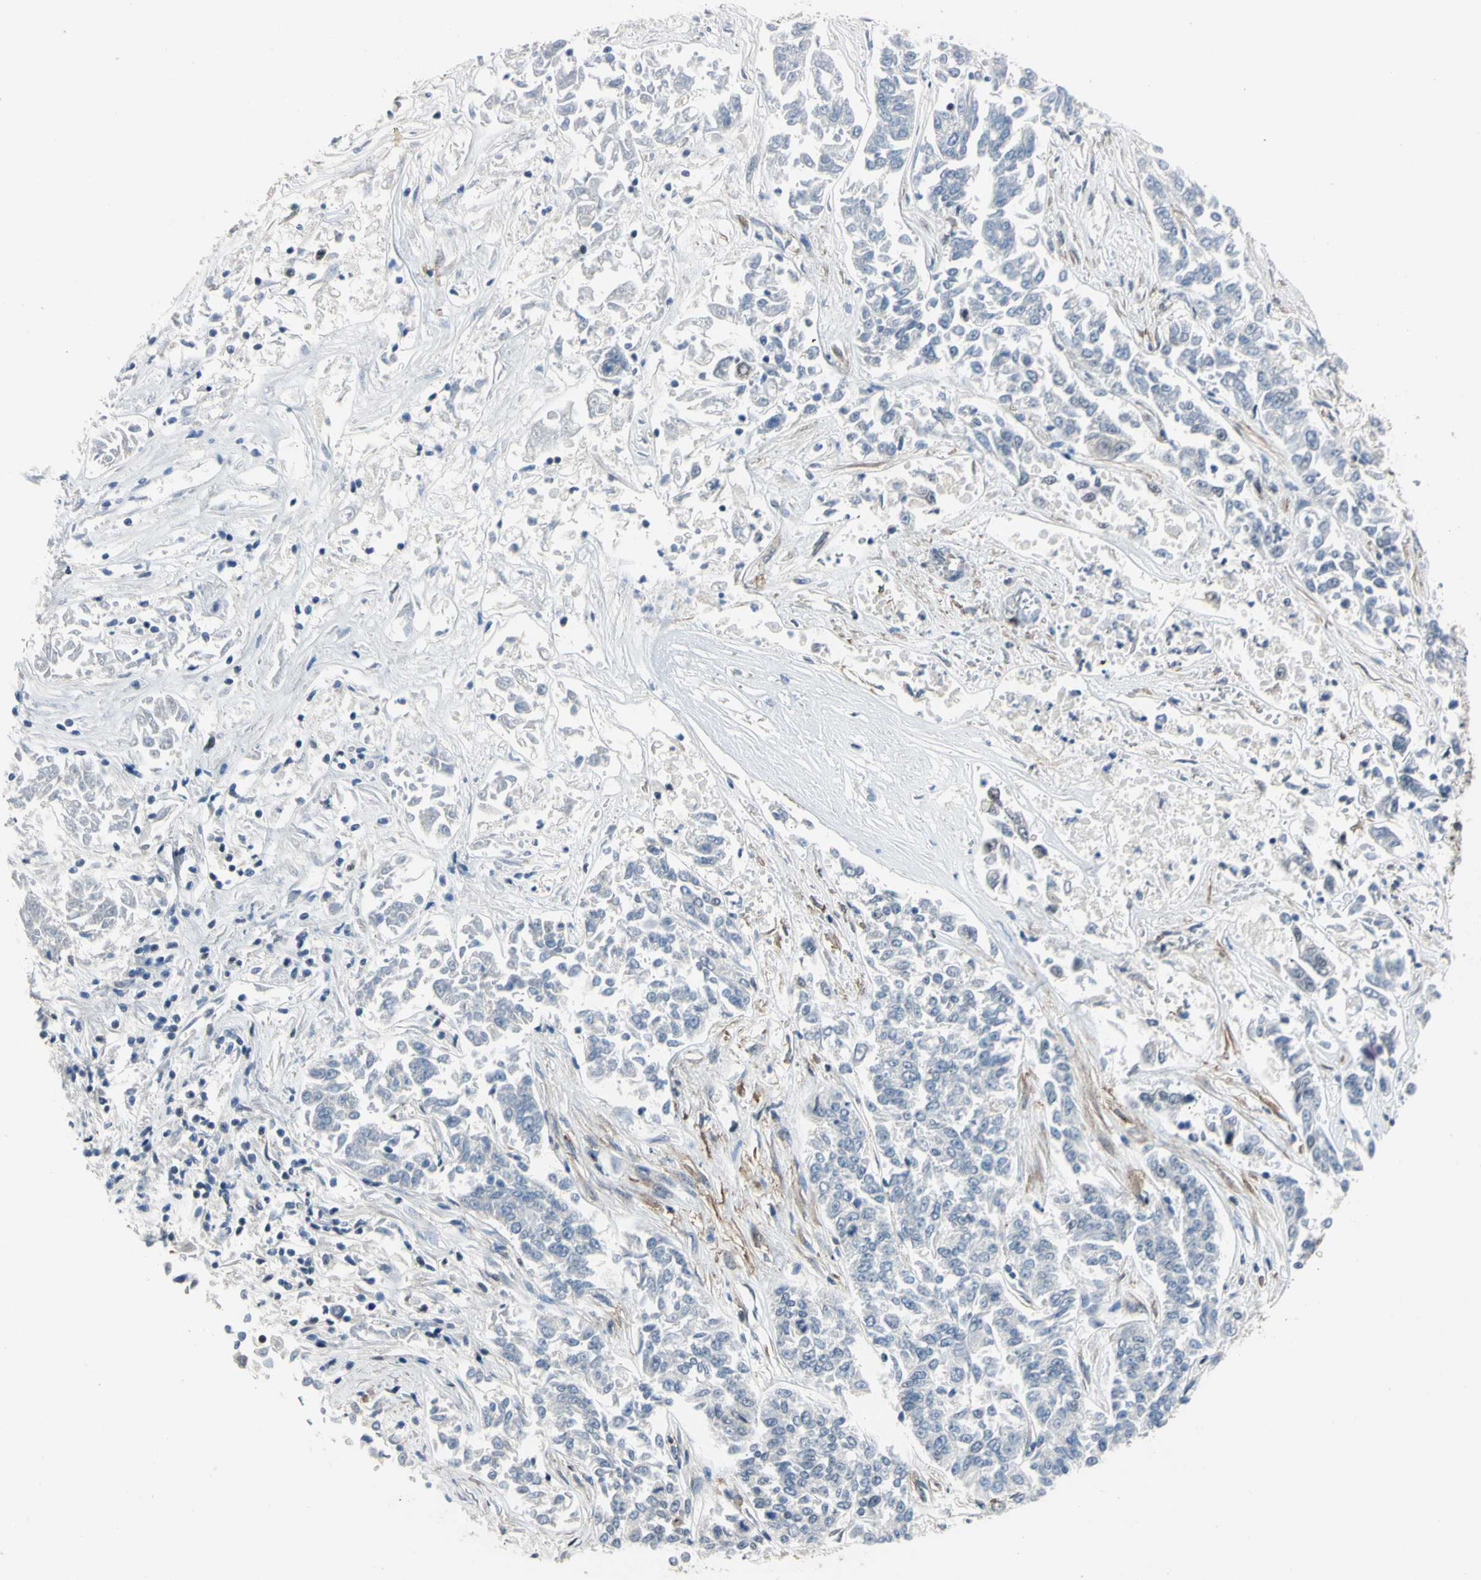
{"staining": {"intensity": "negative", "quantity": "none", "location": "none"}, "tissue": "lung cancer", "cell_type": "Tumor cells", "image_type": "cancer", "snomed": [{"axis": "morphology", "description": "Adenocarcinoma, NOS"}, {"axis": "topography", "description": "Lung"}], "caption": "Immunohistochemistry image of adenocarcinoma (lung) stained for a protein (brown), which displays no expression in tumor cells.", "gene": "LHX9", "patient": {"sex": "male", "age": 84}}